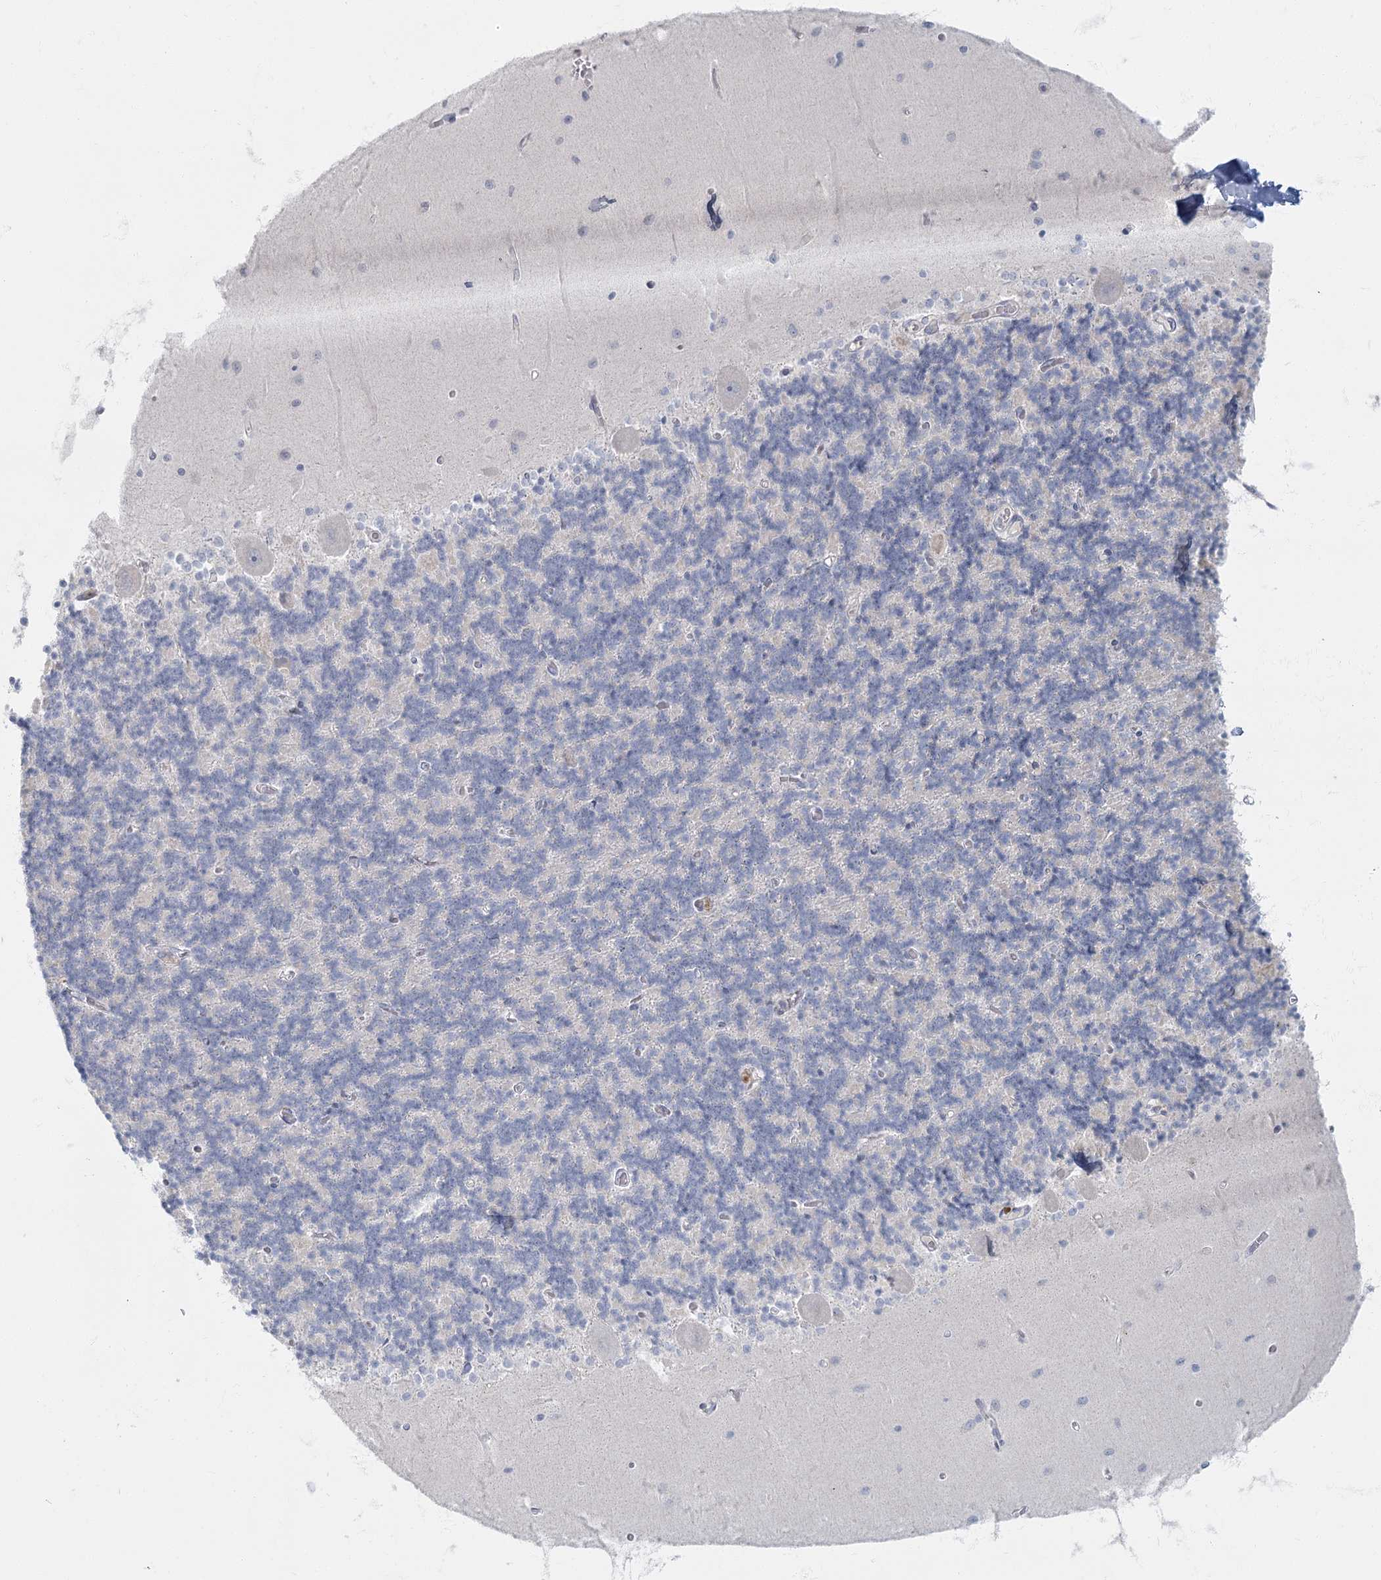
{"staining": {"intensity": "negative", "quantity": "none", "location": "none"}, "tissue": "cerebellum", "cell_type": "Cells in granular layer", "image_type": "normal", "snomed": [{"axis": "morphology", "description": "Normal tissue, NOS"}, {"axis": "topography", "description": "Cerebellum"}], "caption": "DAB (3,3'-diaminobenzidine) immunohistochemical staining of normal human cerebellum reveals no significant expression in cells in granular layer.", "gene": "FAM110C", "patient": {"sex": "male", "age": 37}}